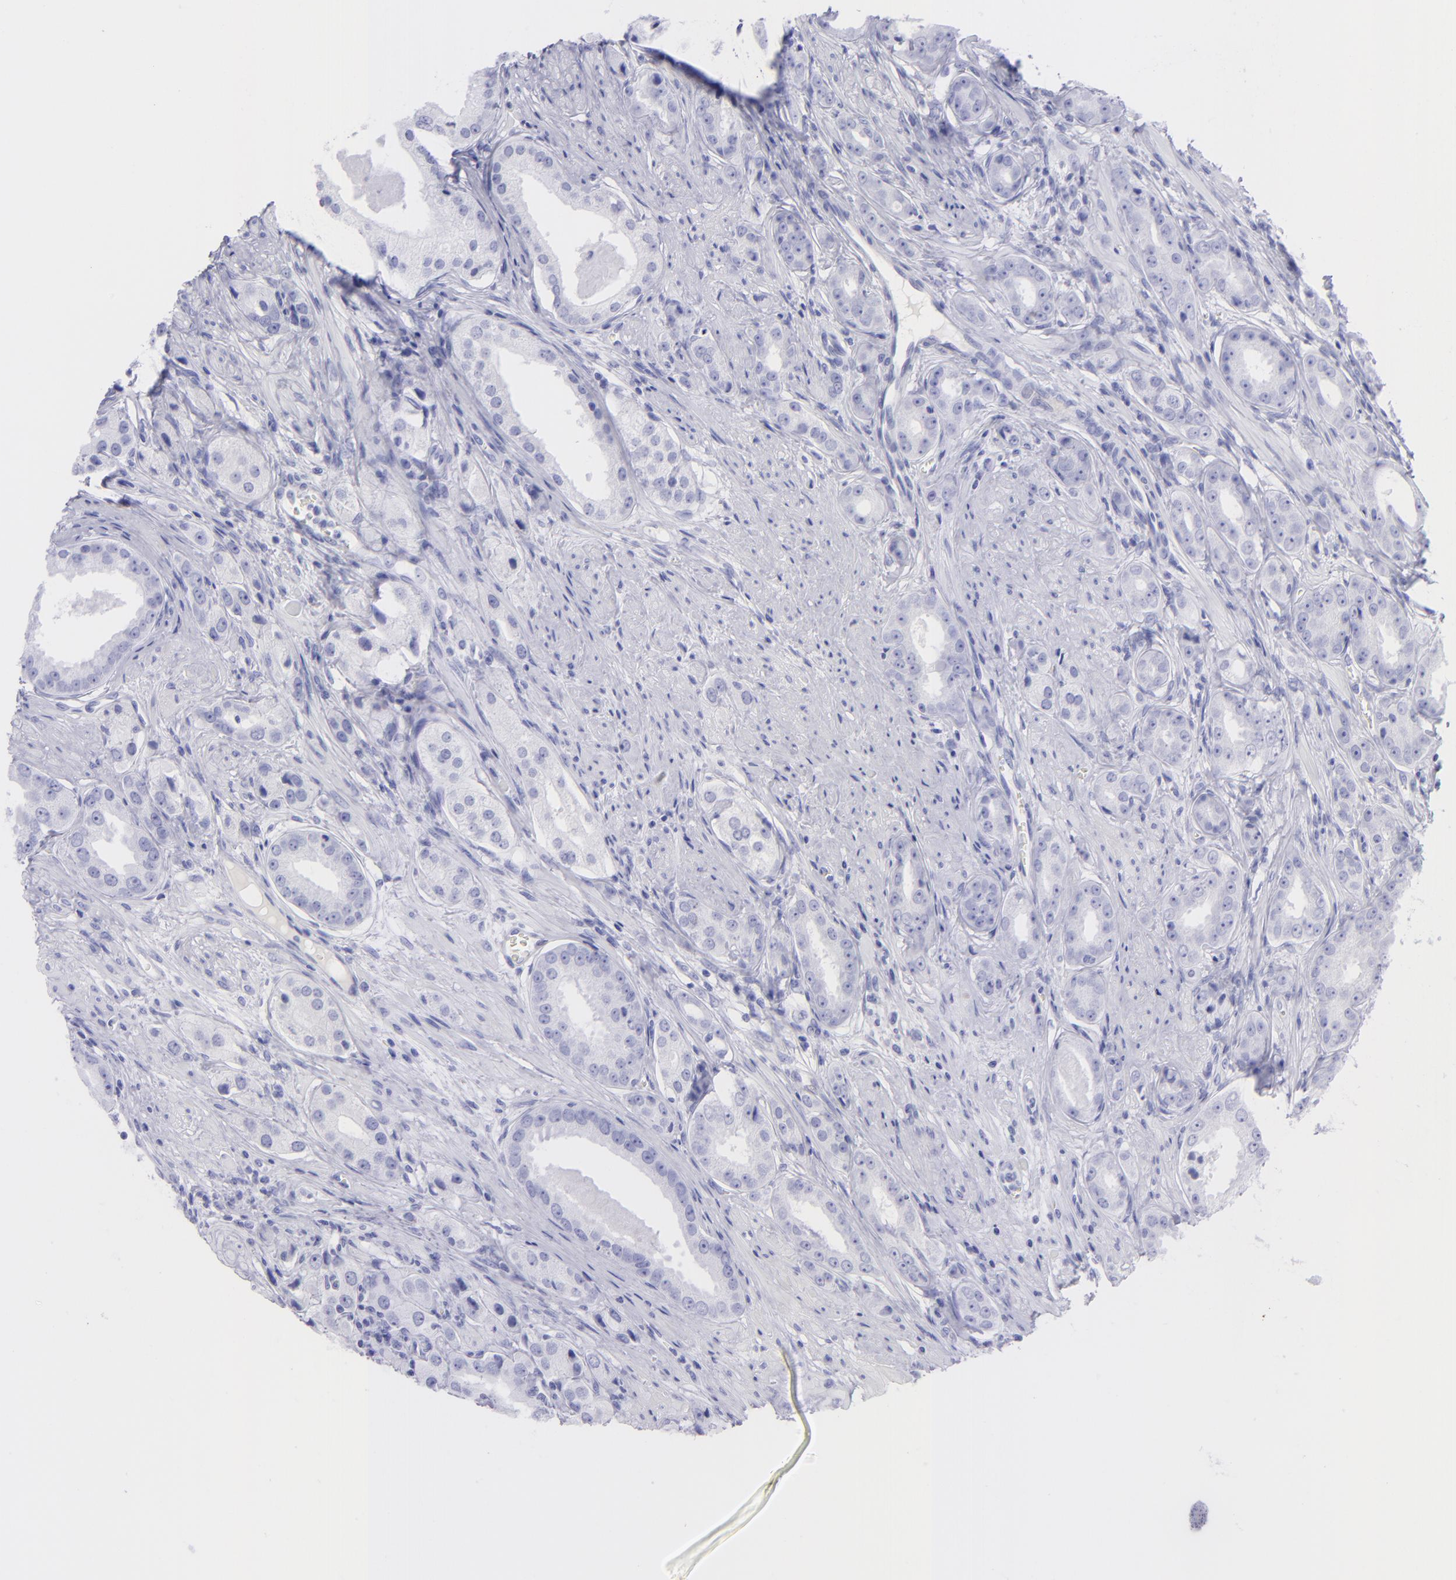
{"staining": {"intensity": "negative", "quantity": "none", "location": "none"}, "tissue": "prostate cancer", "cell_type": "Tumor cells", "image_type": "cancer", "snomed": [{"axis": "morphology", "description": "Adenocarcinoma, Medium grade"}, {"axis": "topography", "description": "Prostate"}], "caption": "This is an immunohistochemistry photomicrograph of human prostate adenocarcinoma (medium-grade). There is no expression in tumor cells.", "gene": "SLC1A2", "patient": {"sex": "male", "age": 53}}